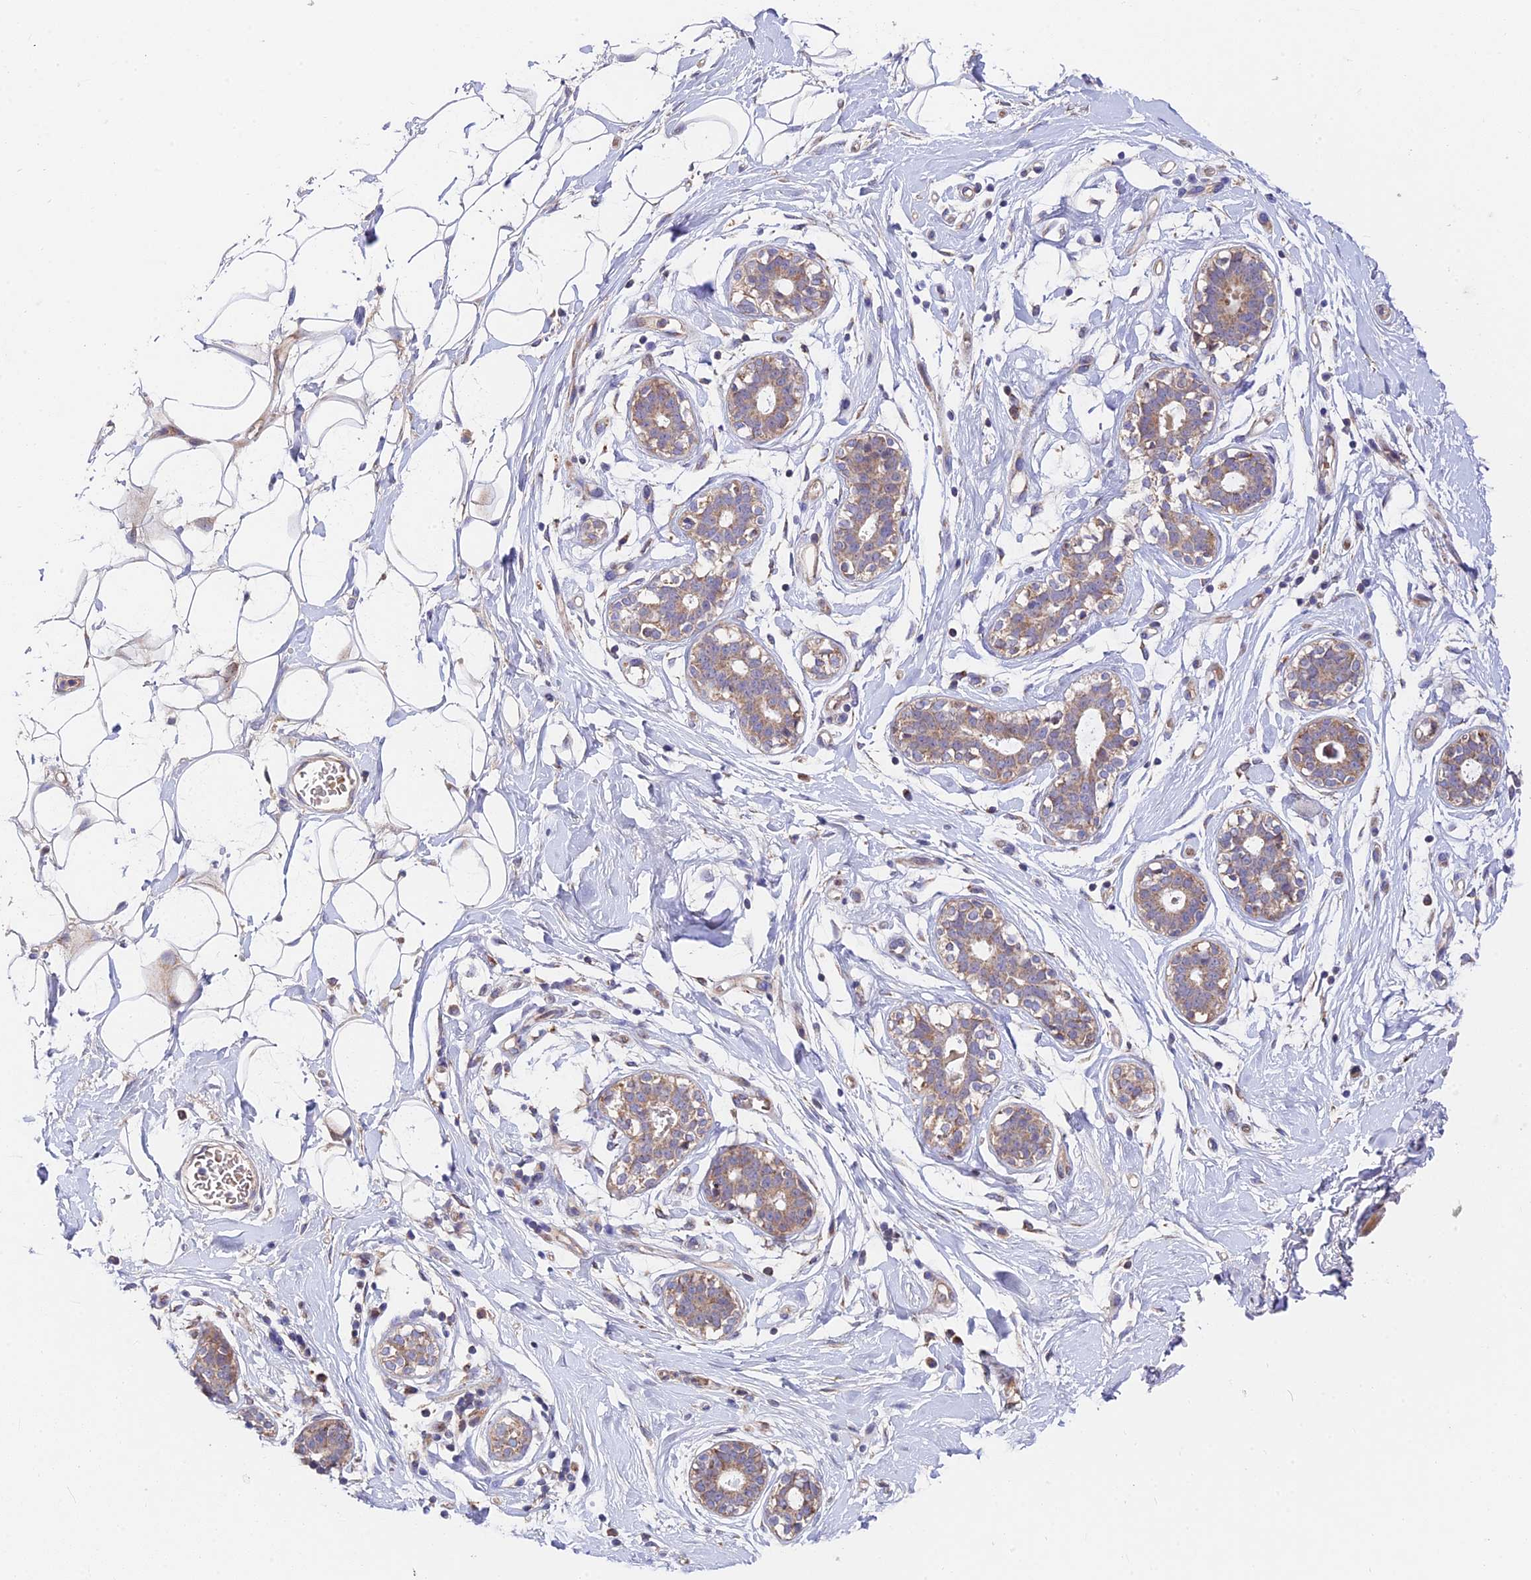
{"staining": {"intensity": "weak", "quantity": ">75%", "location": "cytoplasmic/membranous"}, "tissue": "adipose tissue", "cell_type": "Adipocytes", "image_type": "normal", "snomed": [{"axis": "morphology", "description": "Normal tissue, NOS"}, {"axis": "topography", "description": "Breast"}], "caption": "Protein staining of normal adipose tissue reveals weak cytoplasmic/membranous positivity in about >75% of adipocytes.", "gene": "FUOM", "patient": {"sex": "female", "age": 26}}